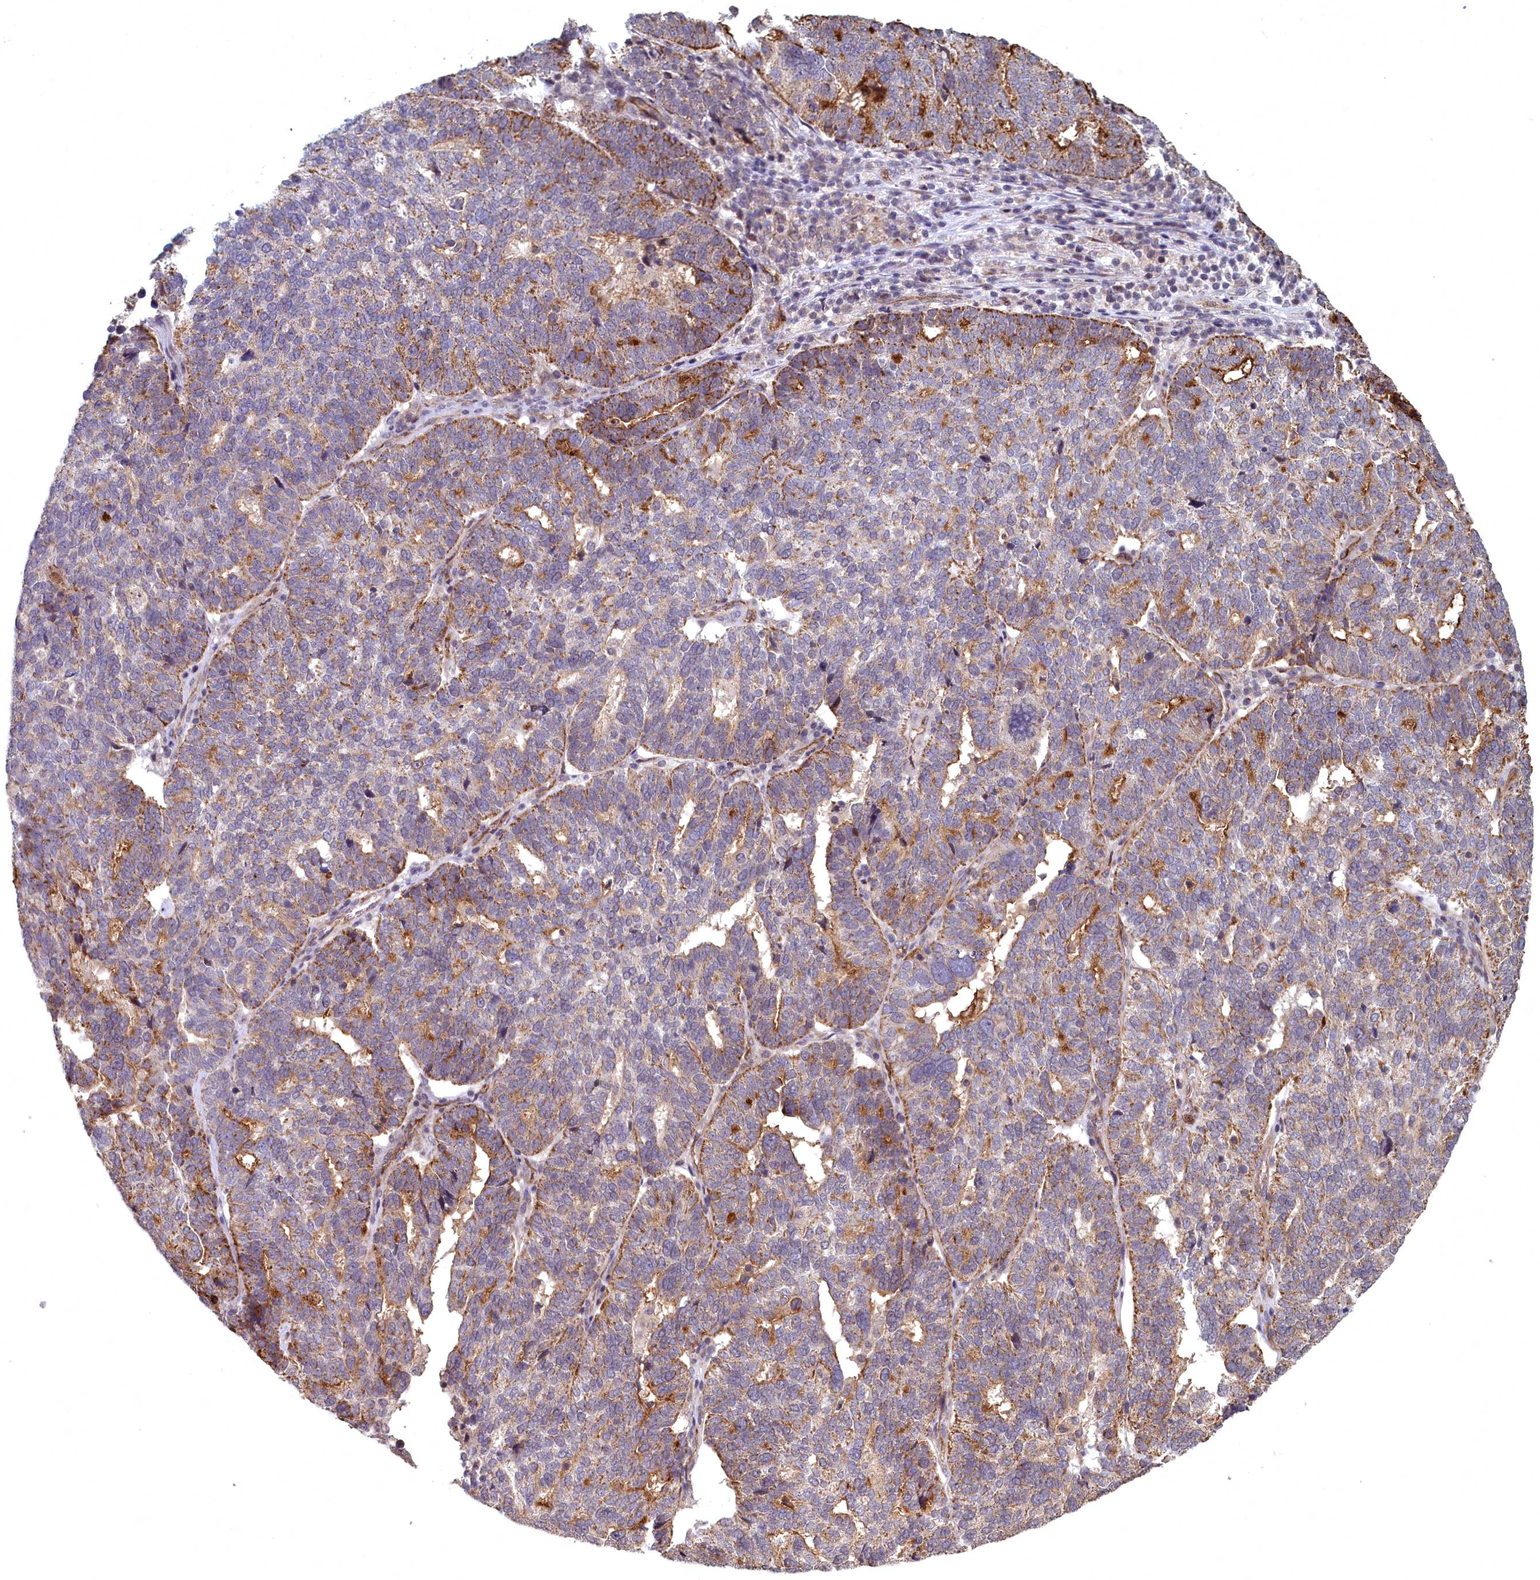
{"staining": {"intensity": "strong", "quantity": "25%-75%", "location": "cytoplasmic/membranous"}, "tissue": "ovarian cancer", "cell_type": "Tumor cells", "image_type": "cancer", "snomed": [{"axis": "morphology", "description": "Cystadenocarcinoma, serous, NOS"}, {"axis": "topography", "description": "Ovary"}], "caption": "Protein staining exhibits strong cytoplasmic/membranous expression in approximately 25%-75% of tumor cells in ovarian serous cystadenocarcinoma.", "gene": "TSPYL4", "patient": {"sex": "female", "age": 59}}